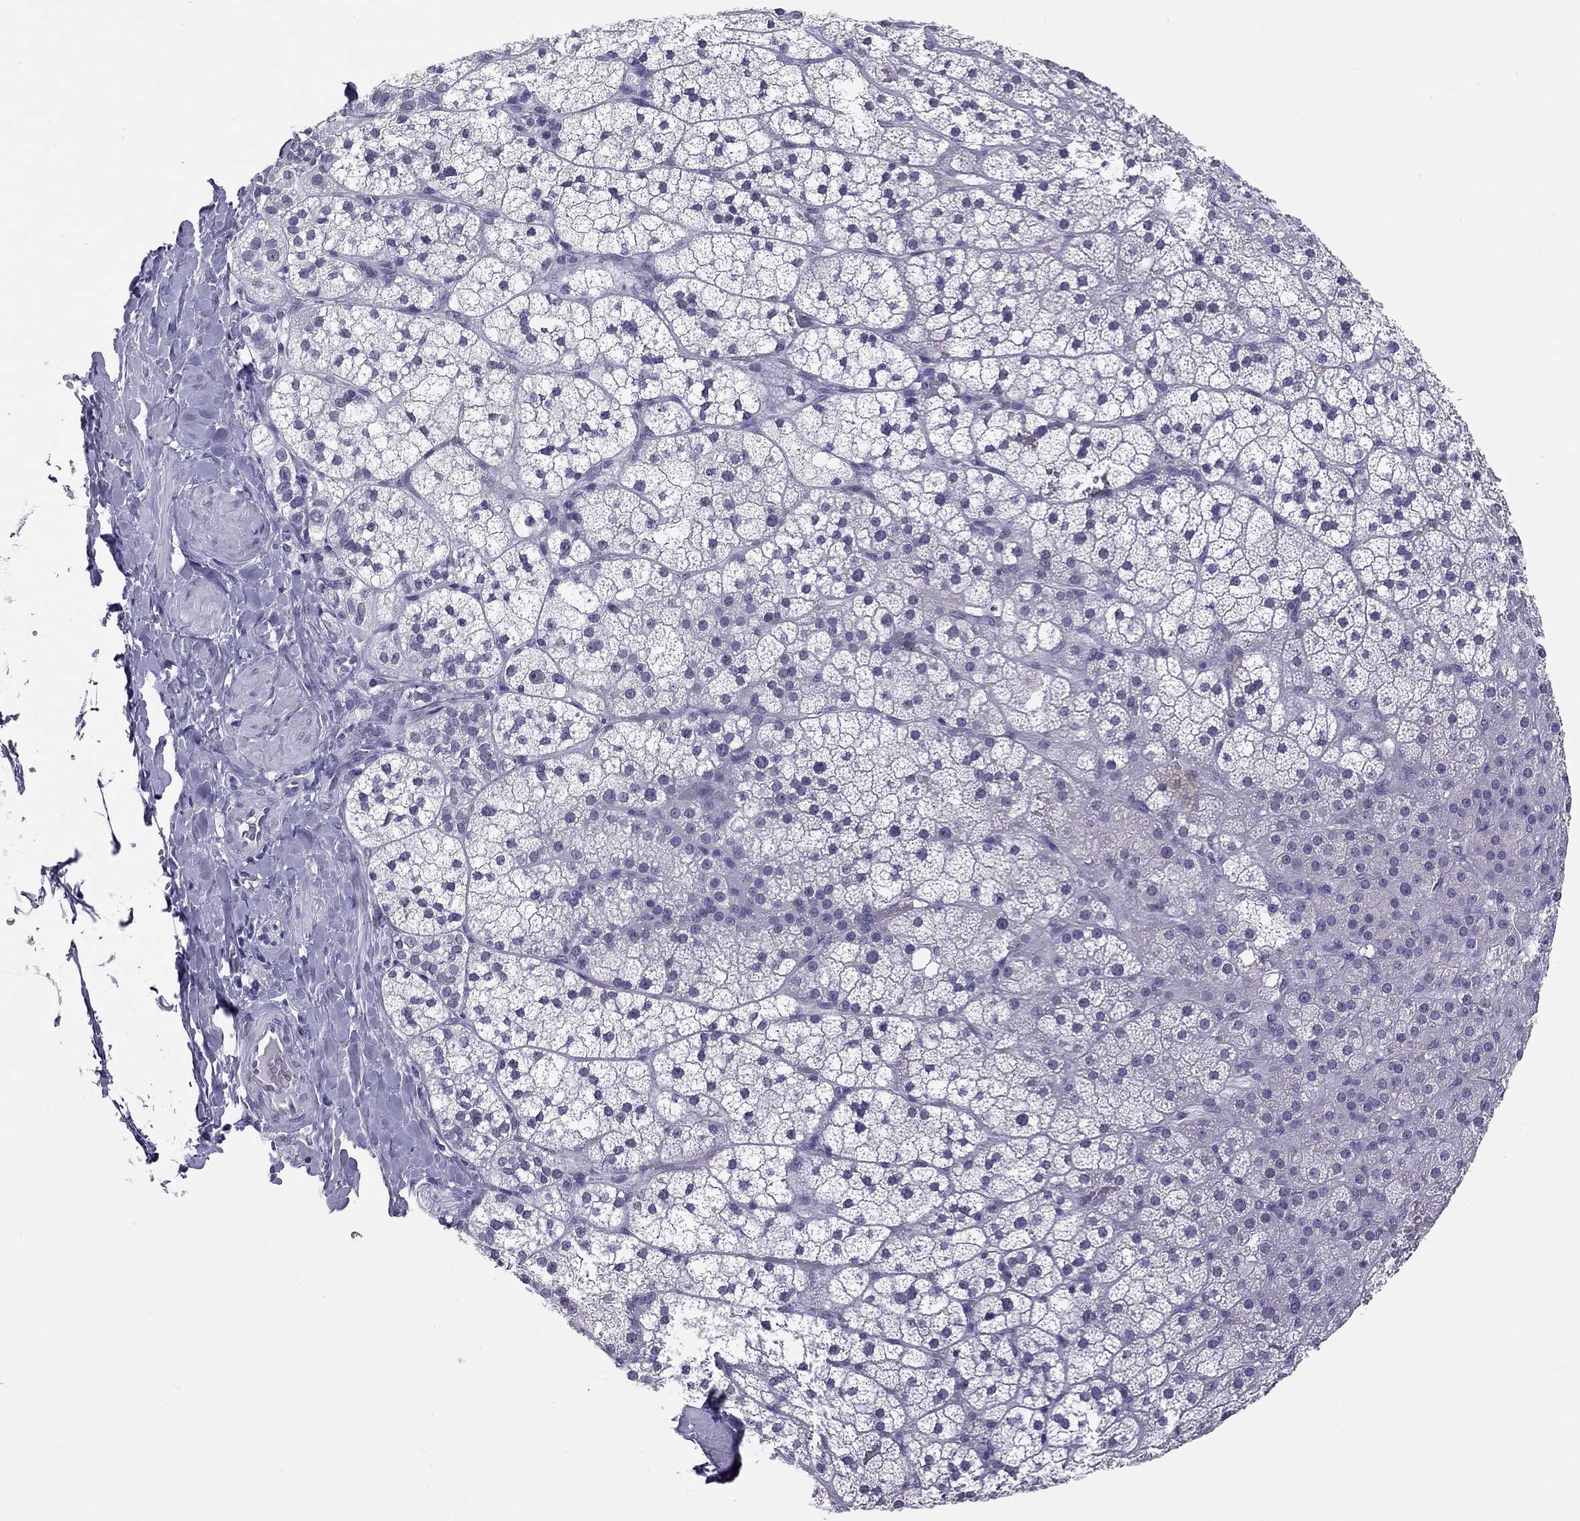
{"staining": {"intensity": "negative", "quantity": "none", "location": "none"}, "tissue": "adrenal gland", "cell_type": "Glandular cells", "image_type": "normal", "snomed": [{"axis": "morphology", "description": "Normal tissue, NOS"}, {"axis": "topography", "description": "Adrenal gland"}], "caption": "Immunohistochemistry histopathology image of unremarkable adrenal gland: human adrenal gland stained with DAB displays no significant protein expression in glandular cells.", "gene": "DOT1L", "patient": {"sex": "male", "age": 53}}